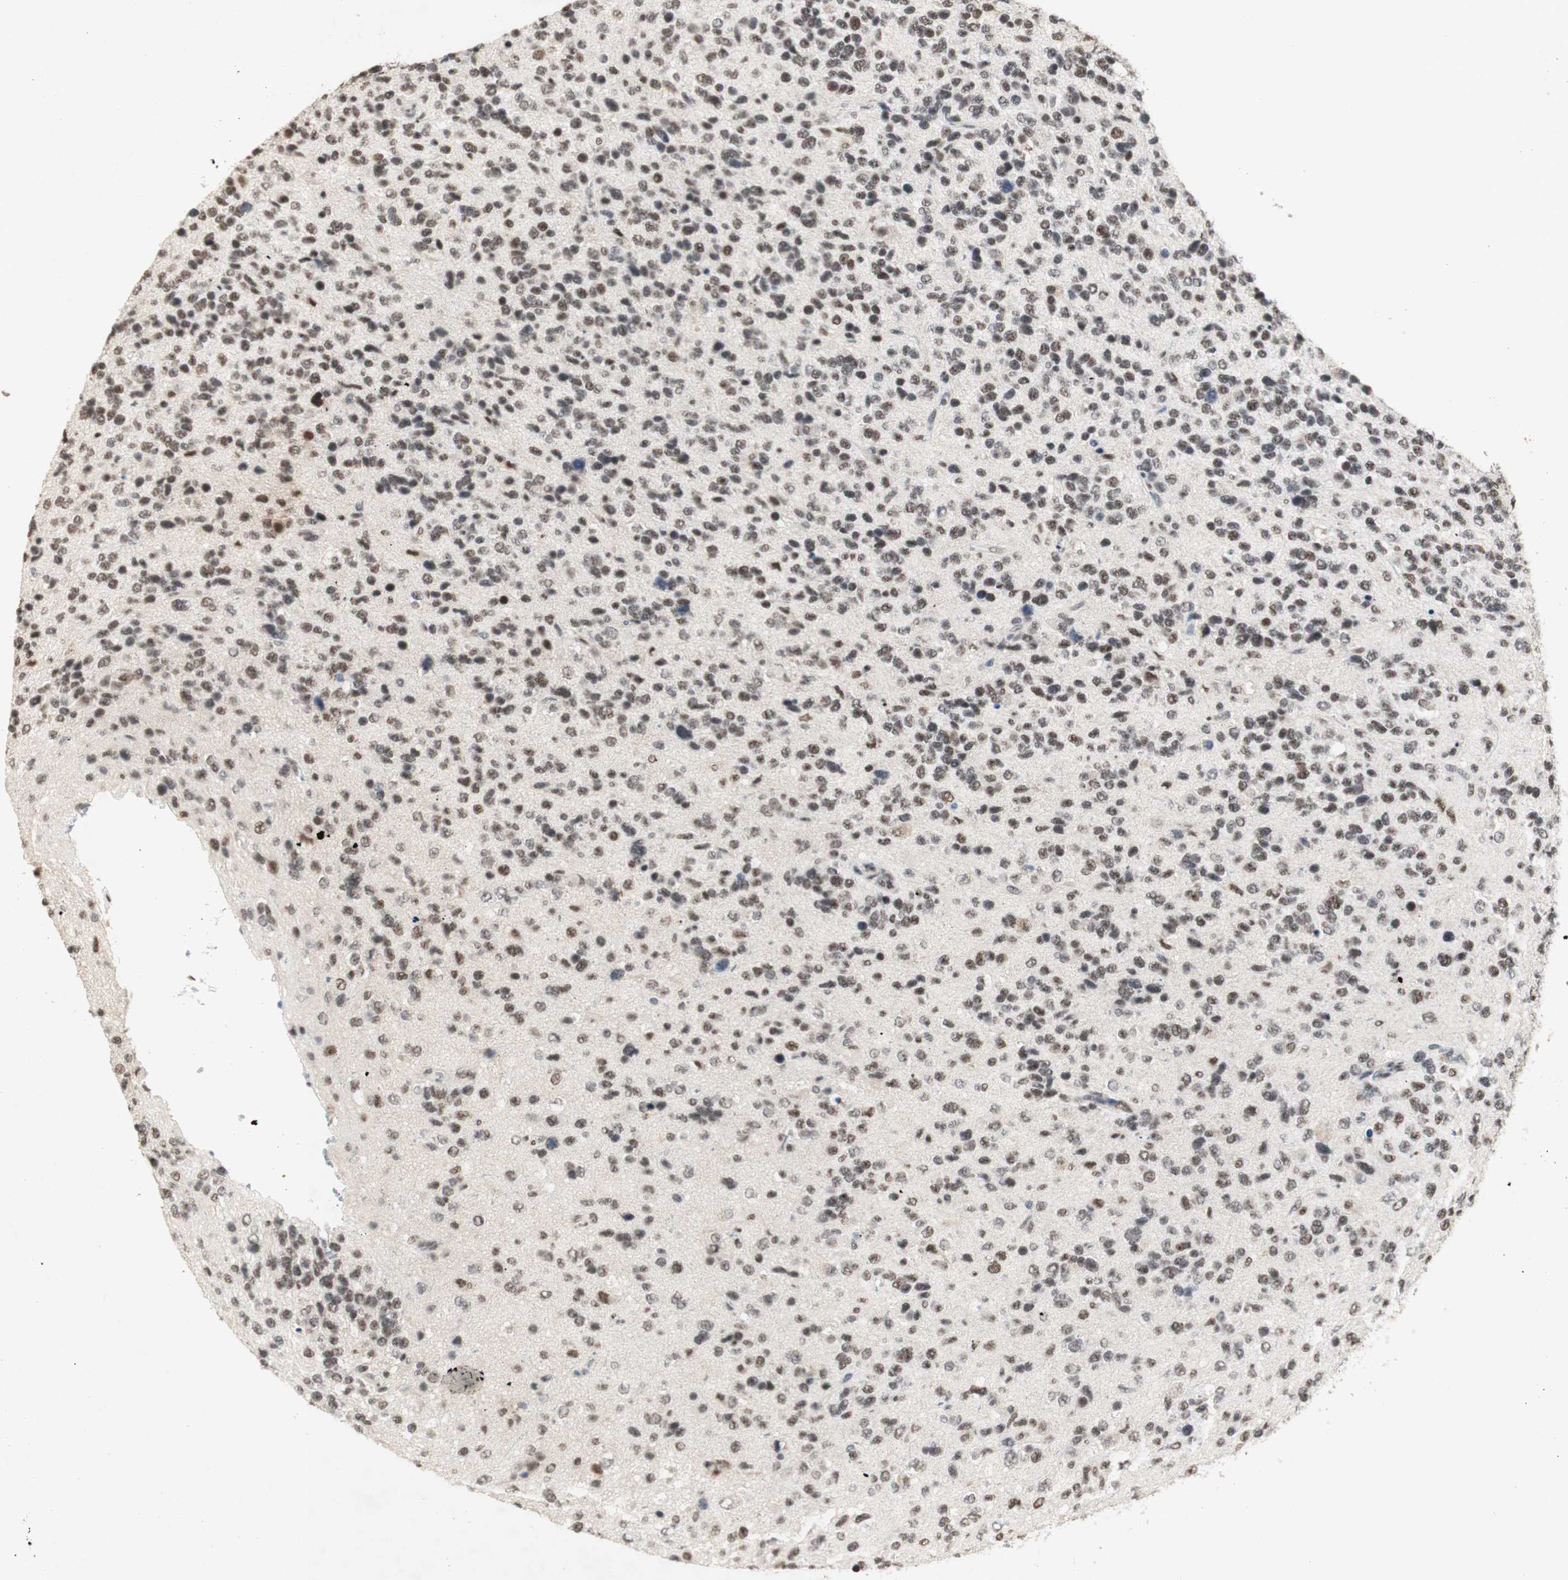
{"staining": {"intensity": "moderate", "quantity": ">75%", "location": "nuclear"}, "tissue": "glioma", "cell_type": "Tumor cells", "image_type": "cancer", "snomed": [{"axis": "morphology", "description": "Glioma, malignant, High grade"}, {"axis": "topography", "description": "Brain"}], "caption": "Immunohistochemical staining of malignant glioma (high-grade) exhibits moderate nuclear protein positivity in approximately >75% of tumor cells.", "gene": "SNRPB", "patient": {"sex": "female", "age": 58}}